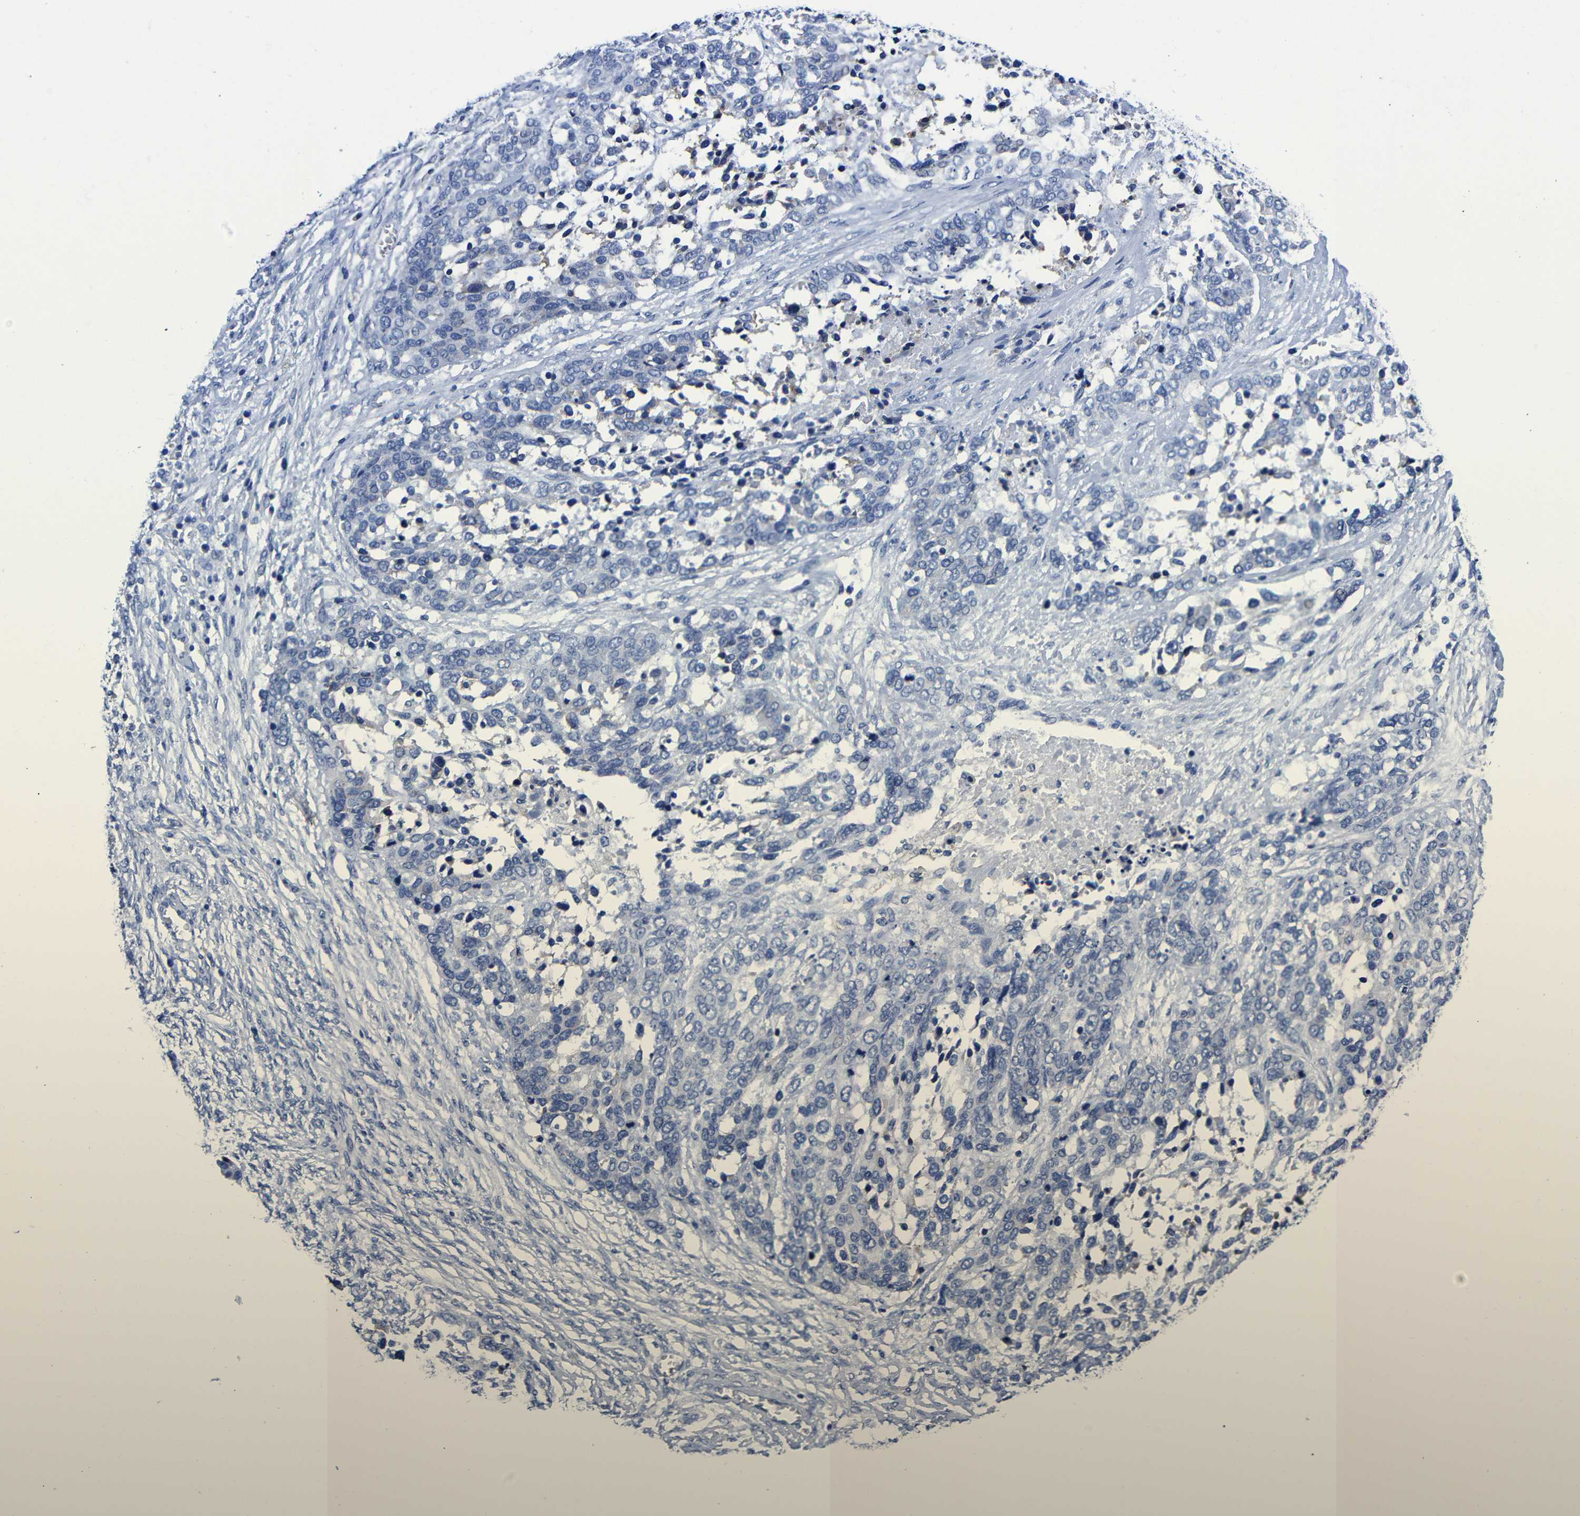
{"staining": {"intensity": "negative", "quantity": "none", "location": "none"}, "tissue": "ovarian cancer", "cell_type": "Tumor cells", "image_type": "cancer", "snomed": [{"axis": "morphology", "description": "Cystadenocarcinoma, serous, NOS"}, {"axis": "topography", "description": "Ovary"}], "caption": "An image of human ovarian serous cystadenocarcinoma is negative for staining in tumor cells. The staining was performed using DAB to visualize the protein expression in brown, while the nuclei were stained in blue with hematoxylin (Magnification: 20x).", "gene": "CLEC4G", "patient": {"sex": "female", "age": 44}}